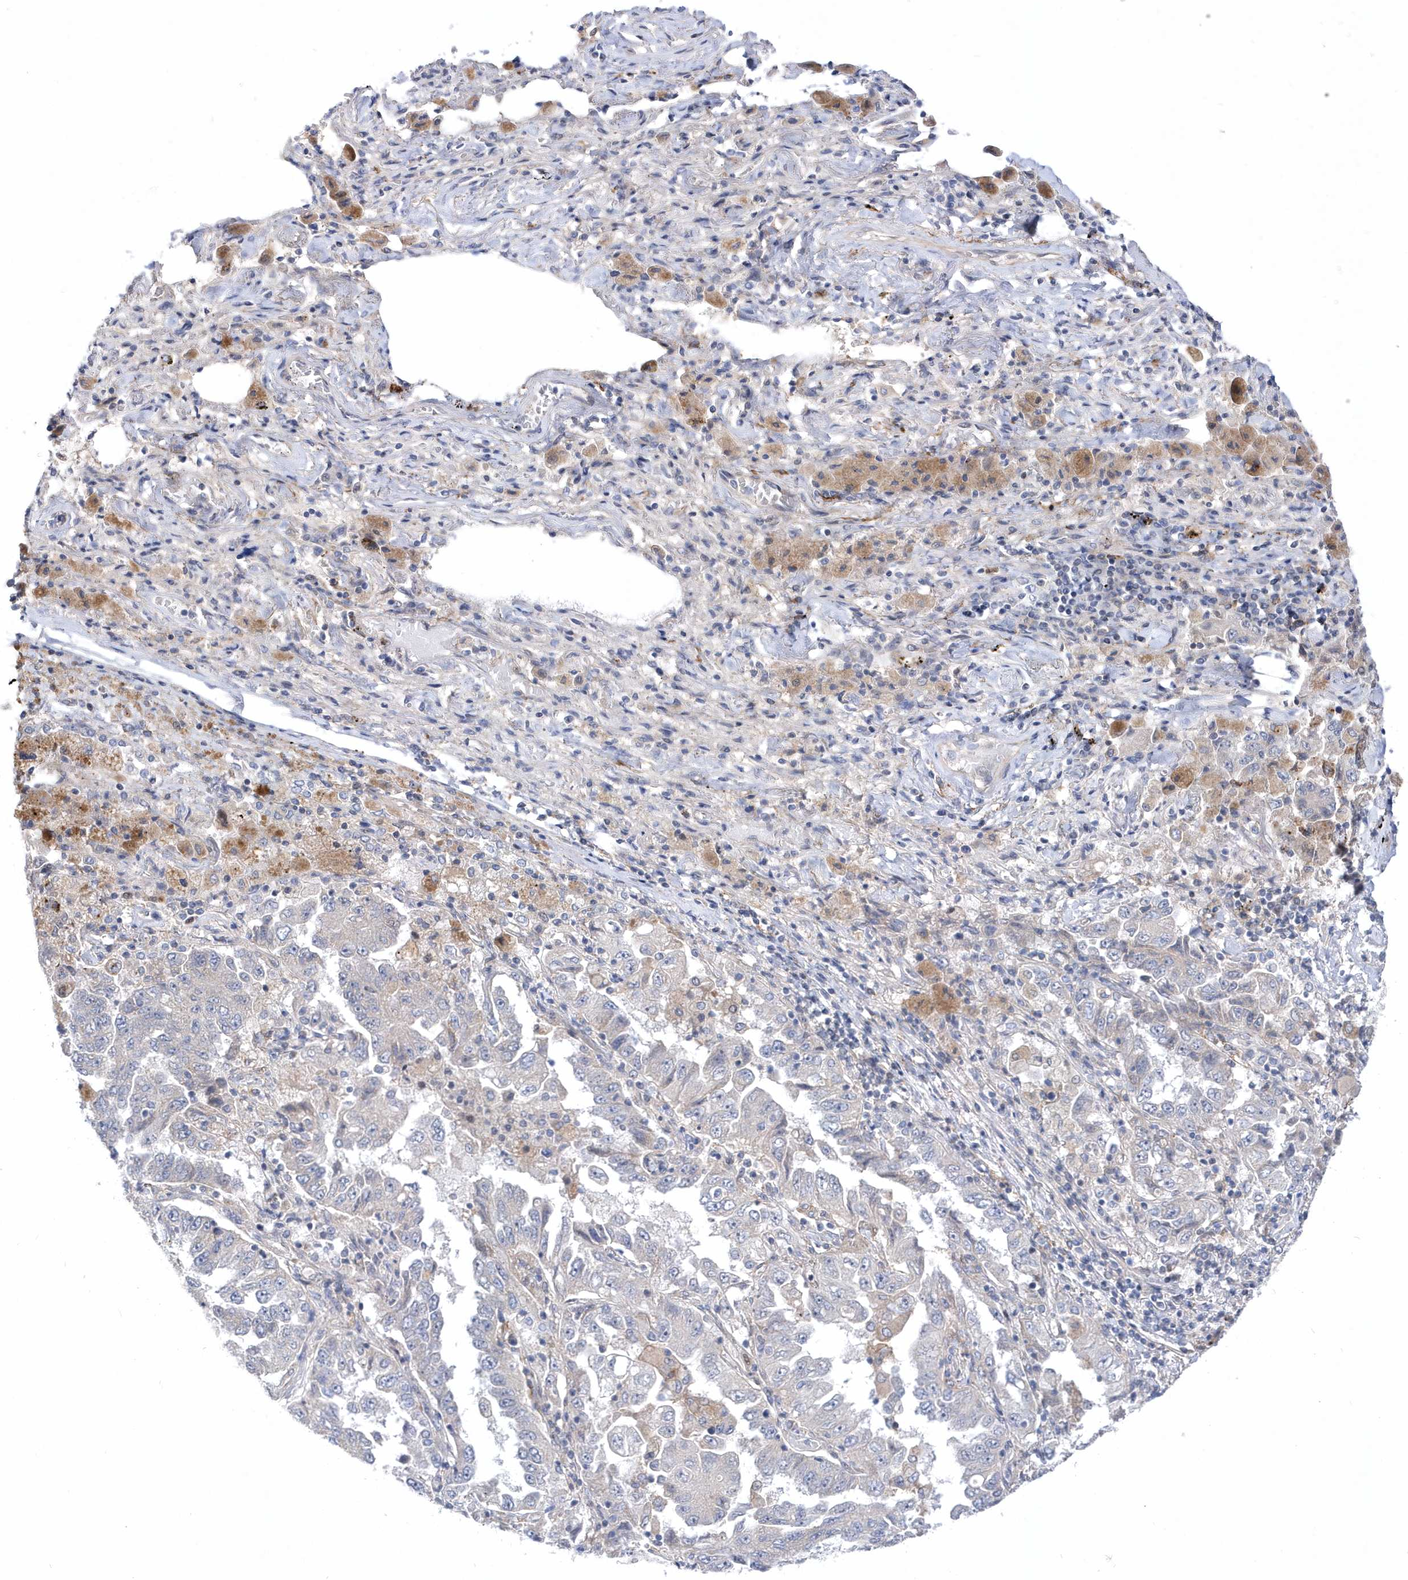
{"staining": {"intensity": "weak", "quantity": "<25%", "location": "cytoplasmic/membranous"}, "tissue": "lung cancer", "cell_type": "Tumor cells", "image_type": "cancer", "snomed": [{"axis": "morphology", "description": "Adenocarcinoma, NOS"}, {"axis": "topography", "description": "Lung"}], "caption": "Micrograph shows no significant protein staining in tumor cells of lung cancer (adenocarcinoma).", "gene": "LONRF2", "patient": {"sex": "female", "age": 51}}